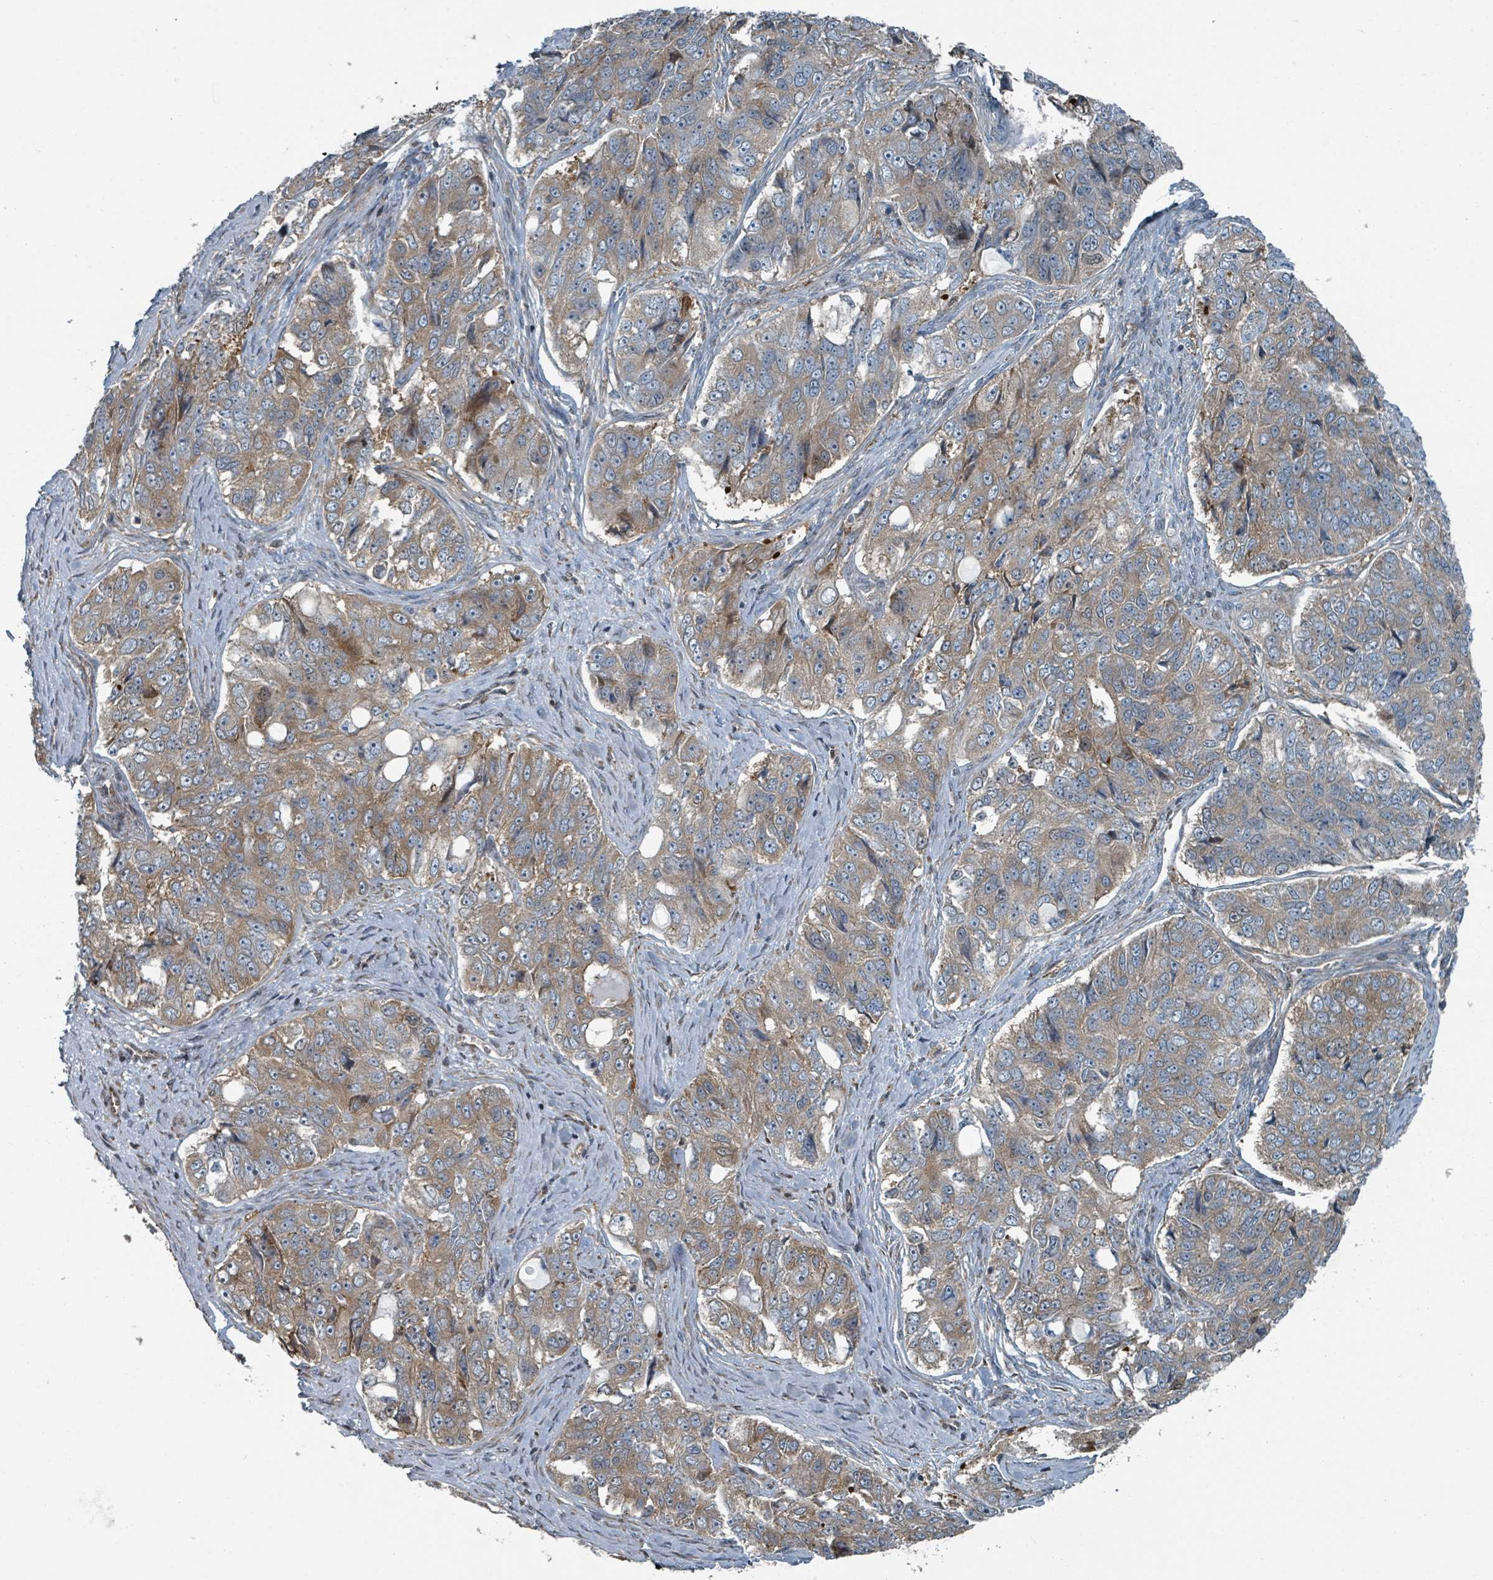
{"staining": {"intensity": "moderate", "quantity": ">75%", "location": "cytoplasmic/membranous"}, "tissue": "ovarian cancer", "cell_type": "Tumor cells", "image_type": "cancer", "snomed": [{"axis": "morphology", "description": "Carcinoma, endometroid"}, {"axis": "topography", "description": "Ovary"}], "caption": "A brown stain shows moderate cytoplasmic/membranous staining of a protein in endometroid carcinoma (ovarian) tumor cells.", "gene": "RHPN2", "patient": {"sex": "female", "age": 51}}